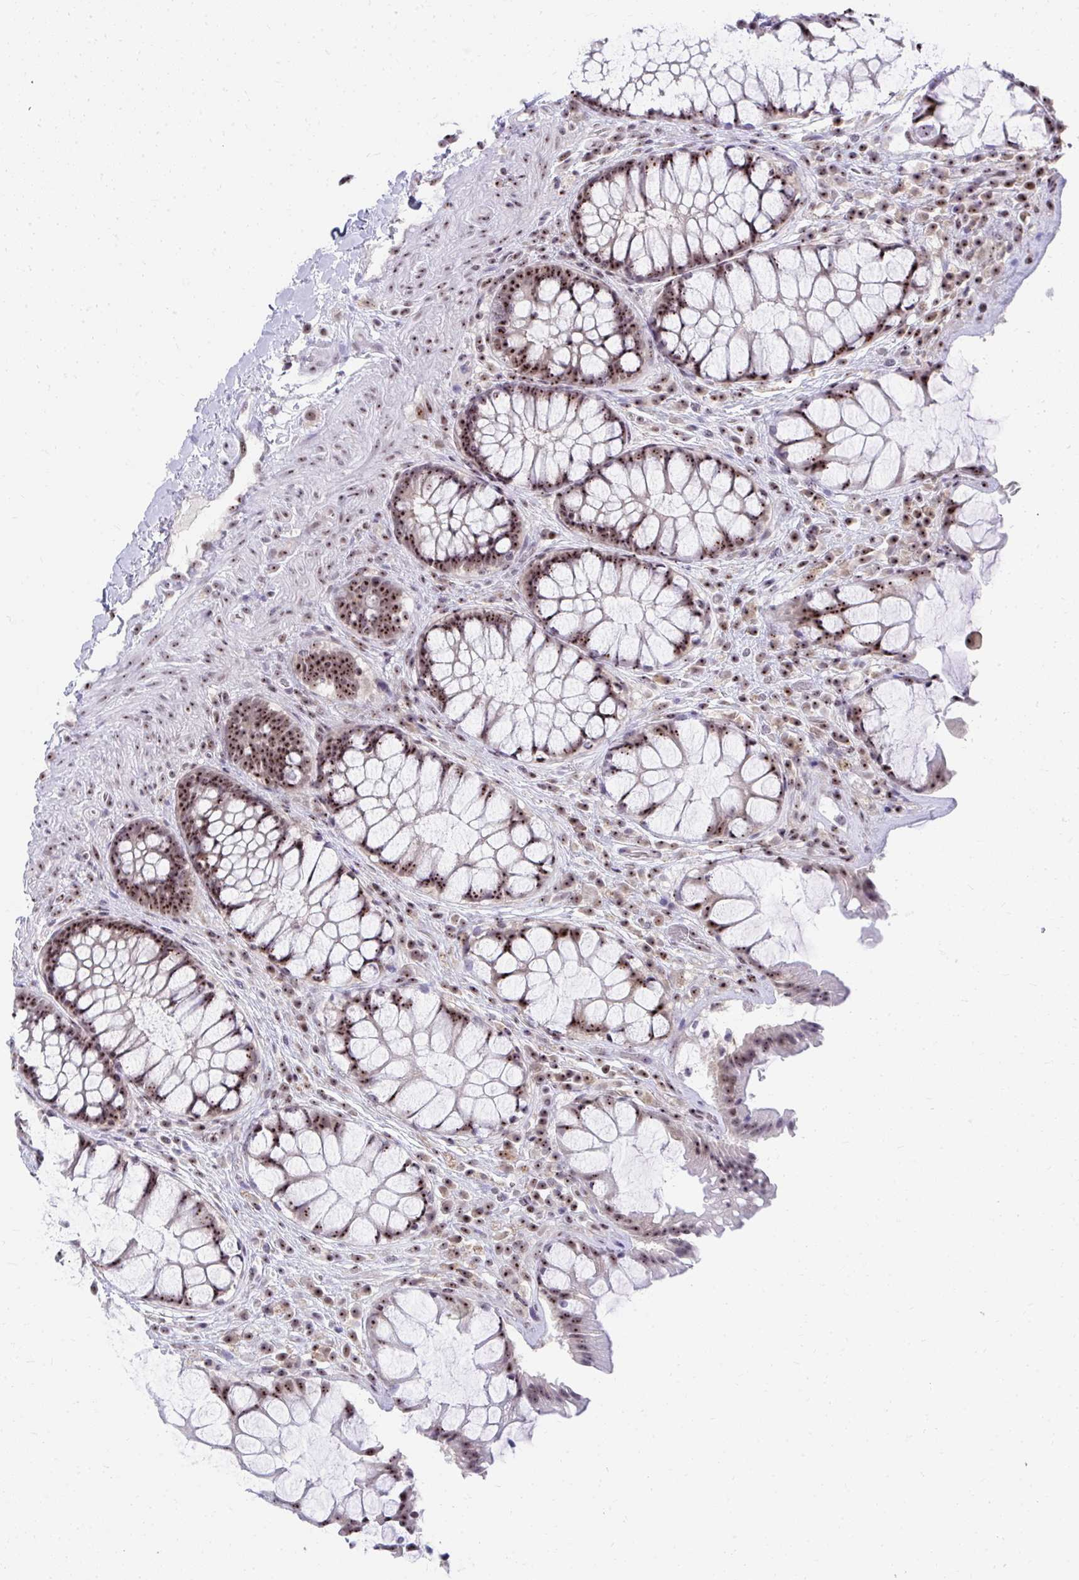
{"staining": {"intensity": "strong", "quantity": ">75%", "location": "nuclear"}, "tissue": "rectum", "cell_type": "Glandular cells", "image_type": "normal", "snomed": [{"axis": "morphology", "description": "Normal tissue, NOS"}, {"axis": "topography", "description": "Rectum"}], "caption": "Immunohistochemical staining of unremarkable rectum displays high levels of strong nuclear staining in about >75% of glandular cells.", "gene": "HIRA", "patient": {"sex": "female", "age": 58}}